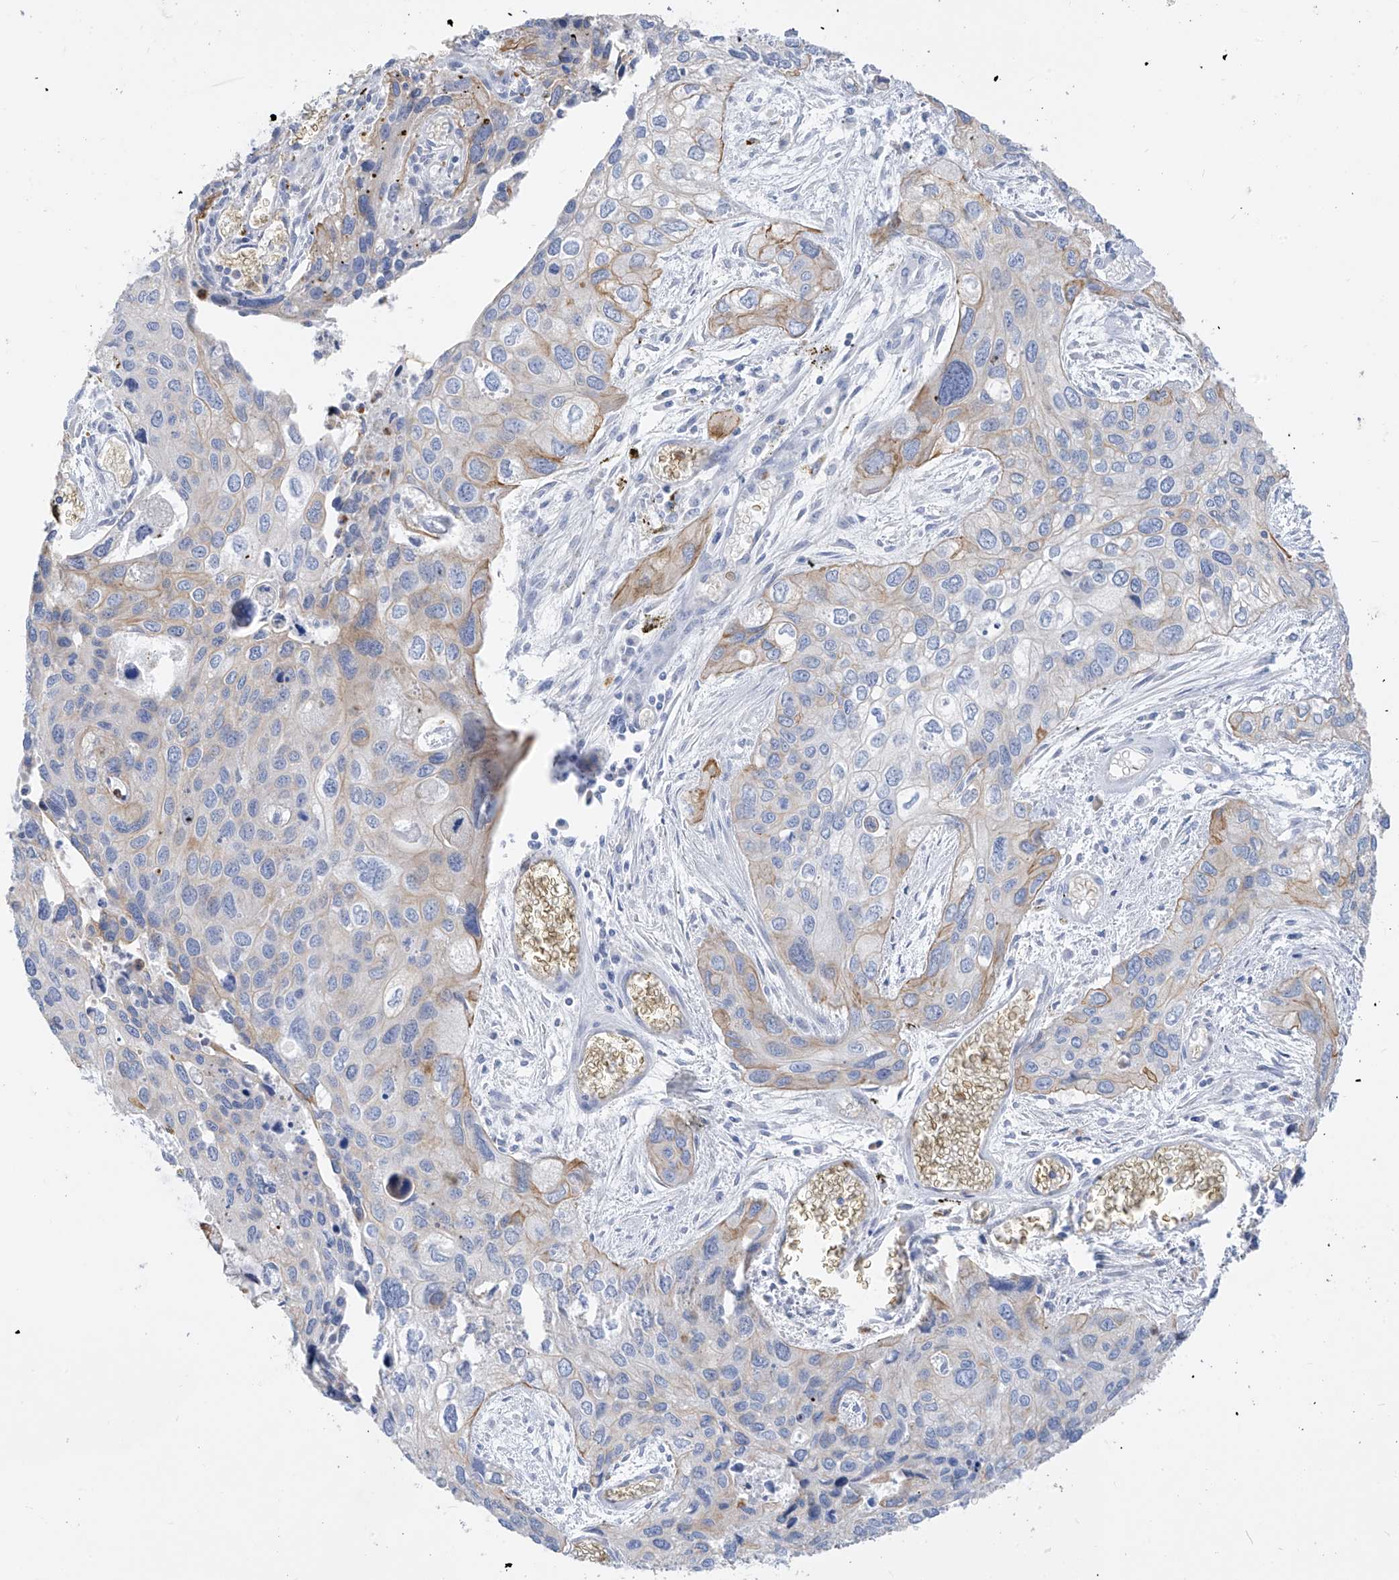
{"staining": {"intensity": "moderate", "quantity": "<25%", "location": "cytoplasmic/membranous"}, "tissue": "cervical cancer", "cell_type": "Tumor cells", "image_type": "cancer", "snomed": [{"axis": "morphology", "description": "Squamous cell carcinoma, NOS"}, {"axis": "topography", "description": "Cervix"}], "caption": "Approximately <25% of tumor cells in cervical cancer (squamous cell carcinoma) display moderate cytoplasmic/membranous protein expression as visualized by brown immunohistochemical staining.", "gene": "PAFAH1B3", "patient": {"sex": "female", "age": 55}}